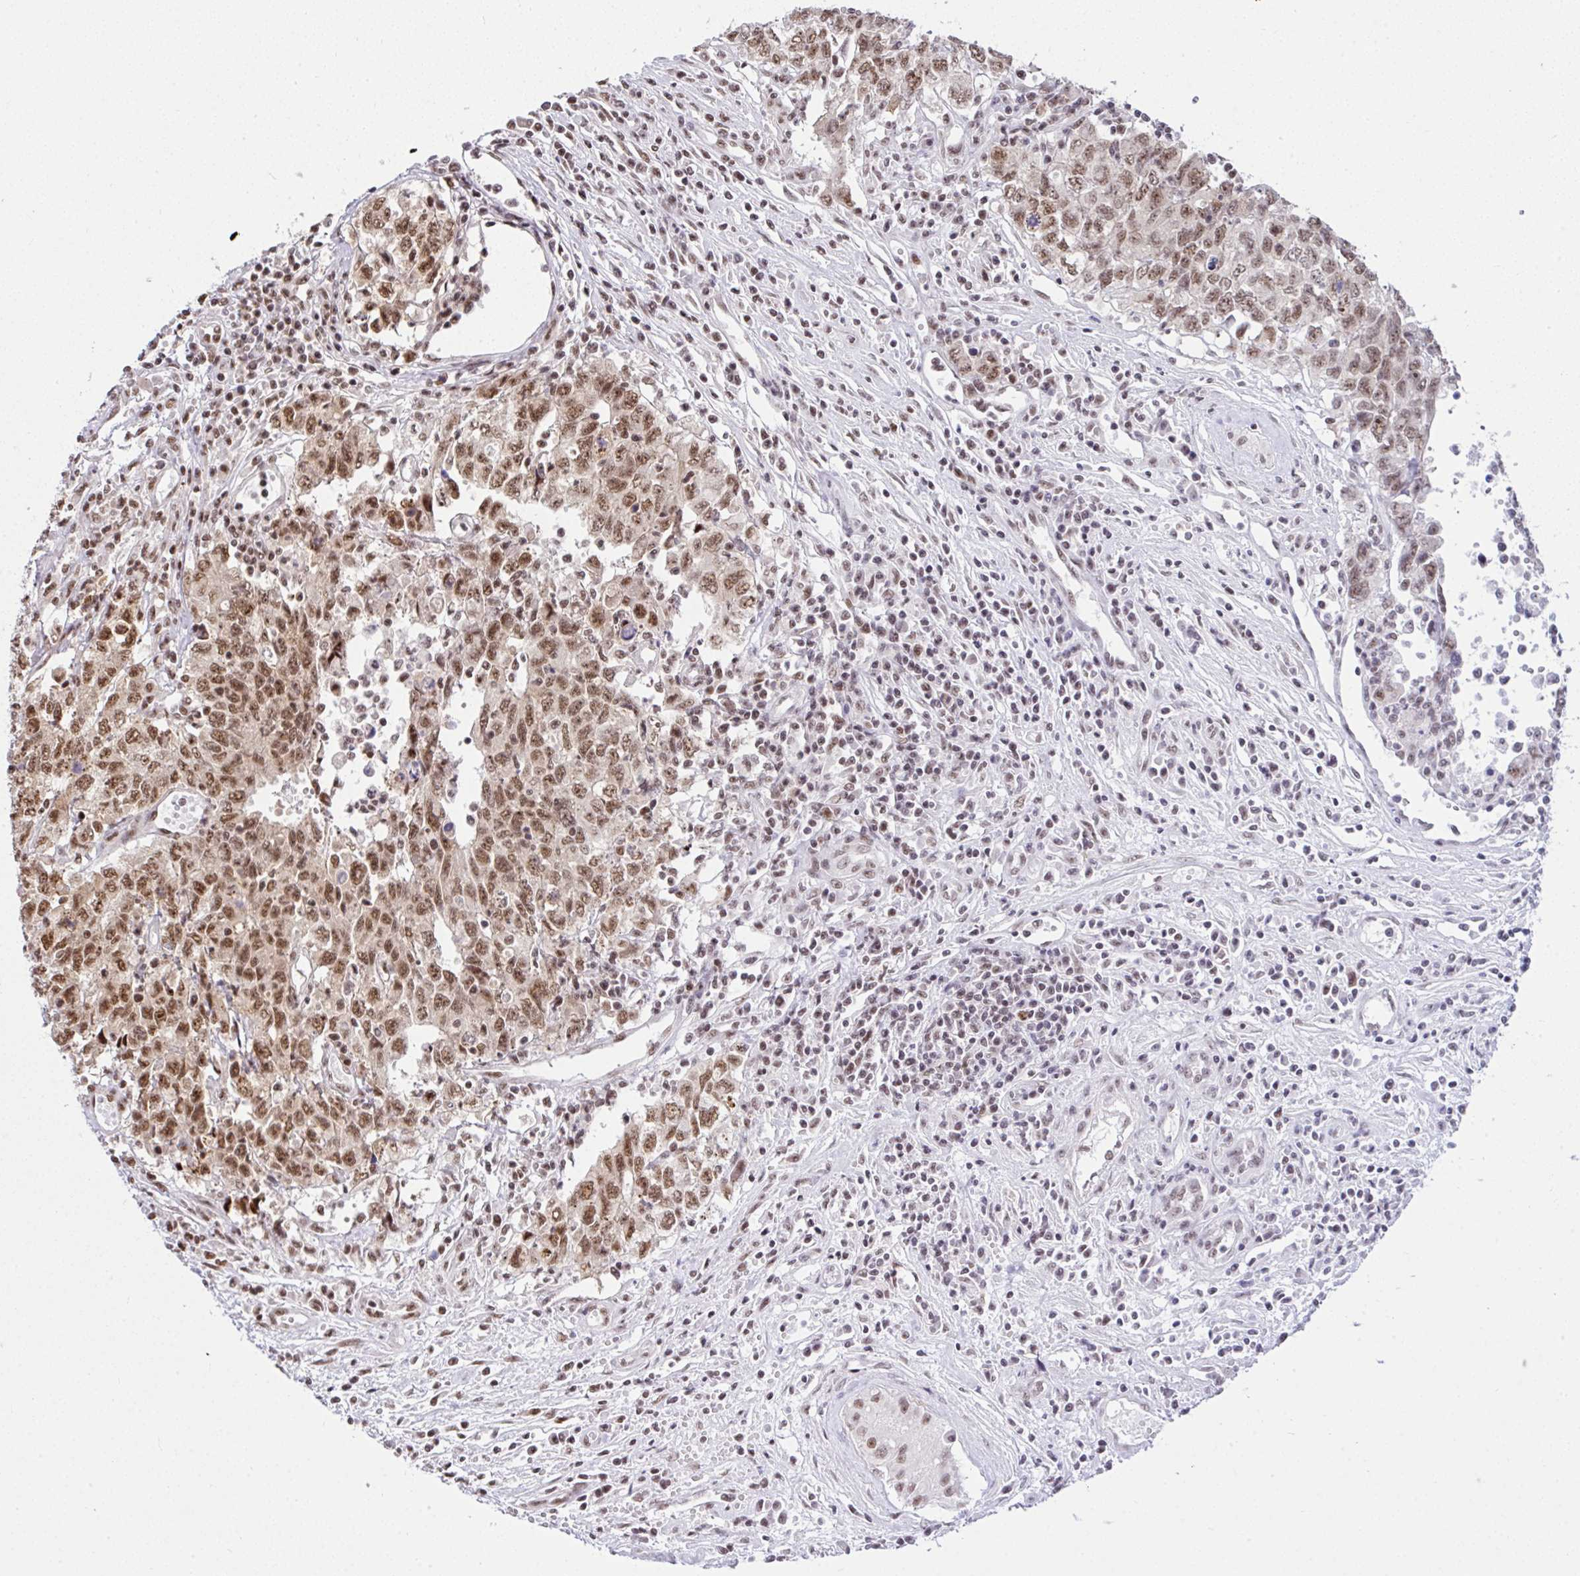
{"staining": {"intensity": "moderate", "quantity": "<25%", "location": "nuclear"}, "tissue": "testis cancer", "cell_type": "Tumor cells", "image_type": "cancer", "snomed": [{"axis": "morphology", "description": "Carcinoma, Embryonal, NOS"}, {"axis": "topography", "description": "Testis"}], "caption": "Immunohistochemical staining of embryonal carcinoma (testis) exhibits low levels of moderate nuclear expression in approximately <25% of tumor cells.", "gene": "CCDC12", "patient": {"sex": "male", "age": 34}}